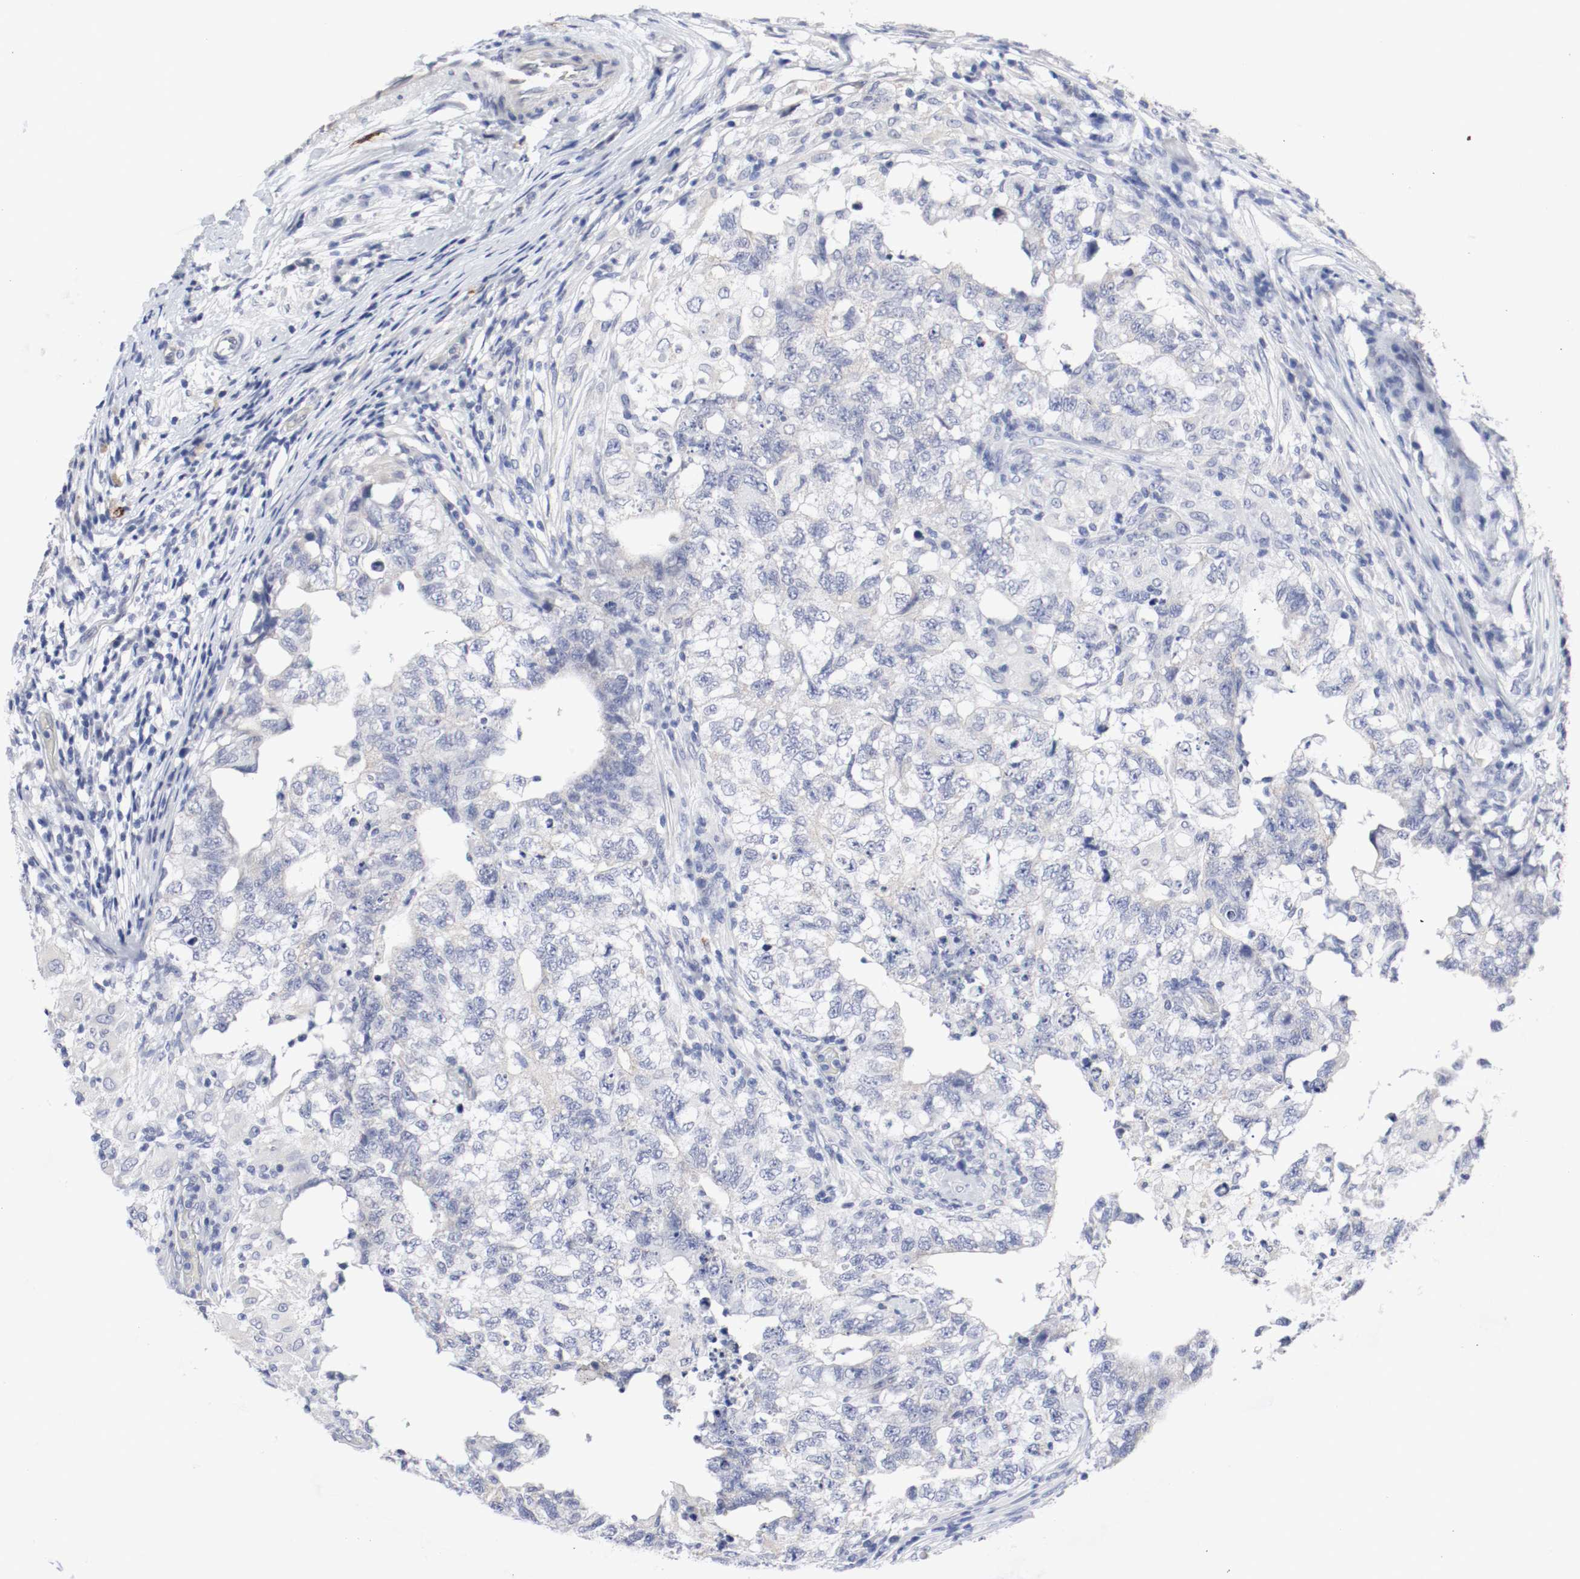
{"staining": {"intensity": "negative", "quantity": "none", "location": "none"}, "tissue": "testis cancer", "cell_type": "Tumor cells", "image_type": "cancer", "snomed": [{"axis": "morphology", "description": "Carcinoma, Embryonal, NOS"}, {"axis": "topography", "description": "Testis"}], "caption": "High power microscopy micrograph of an immunohistochemistry (IHC) photomicrograph of embryonal carcinoma (testis), revealing no significant positivity in tumor cells.", "gene": "KIT", "patient": {"sex": "male", "age": 21}}